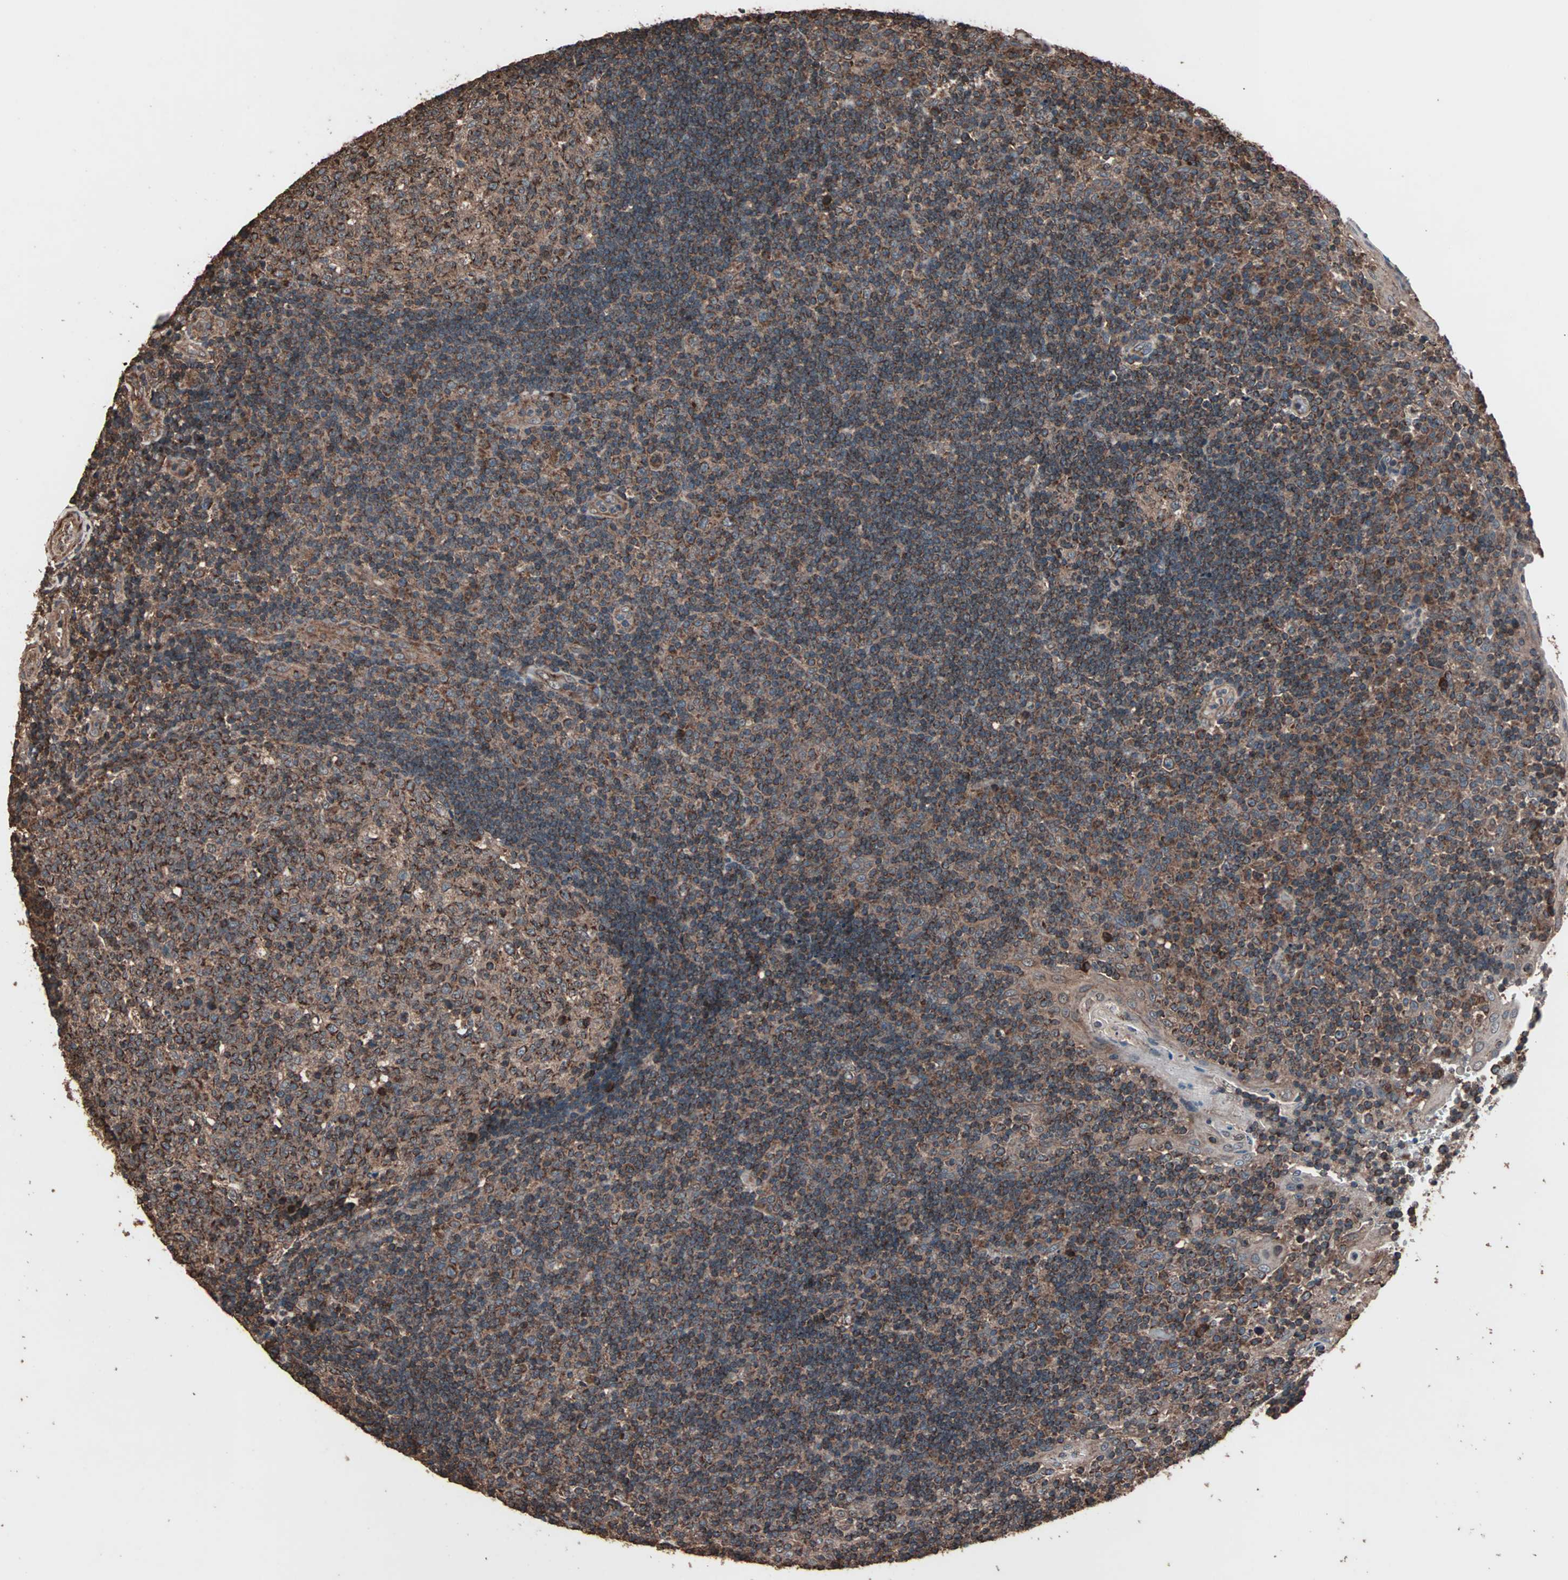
{"staining": {"intensity": "strong", "quantity": ">75%", "location": "cytoplasmic/membranous"}, "tissue": "tonsil", "cell_type": "Germinal center cells", "image_type": "normal", "snomed": [{"axis": "morphology", "description": "Normal tissue, NOS"}, {"axis": "topography", "description": "Tonsil"}], "caption": "Unremarkable tonsil demonstrates strong cytoplasmic/membranous positivity in about >75% of germinal center cells.", "gene": "MRPL2", "patient": {"sex": "female", "age": 40}}